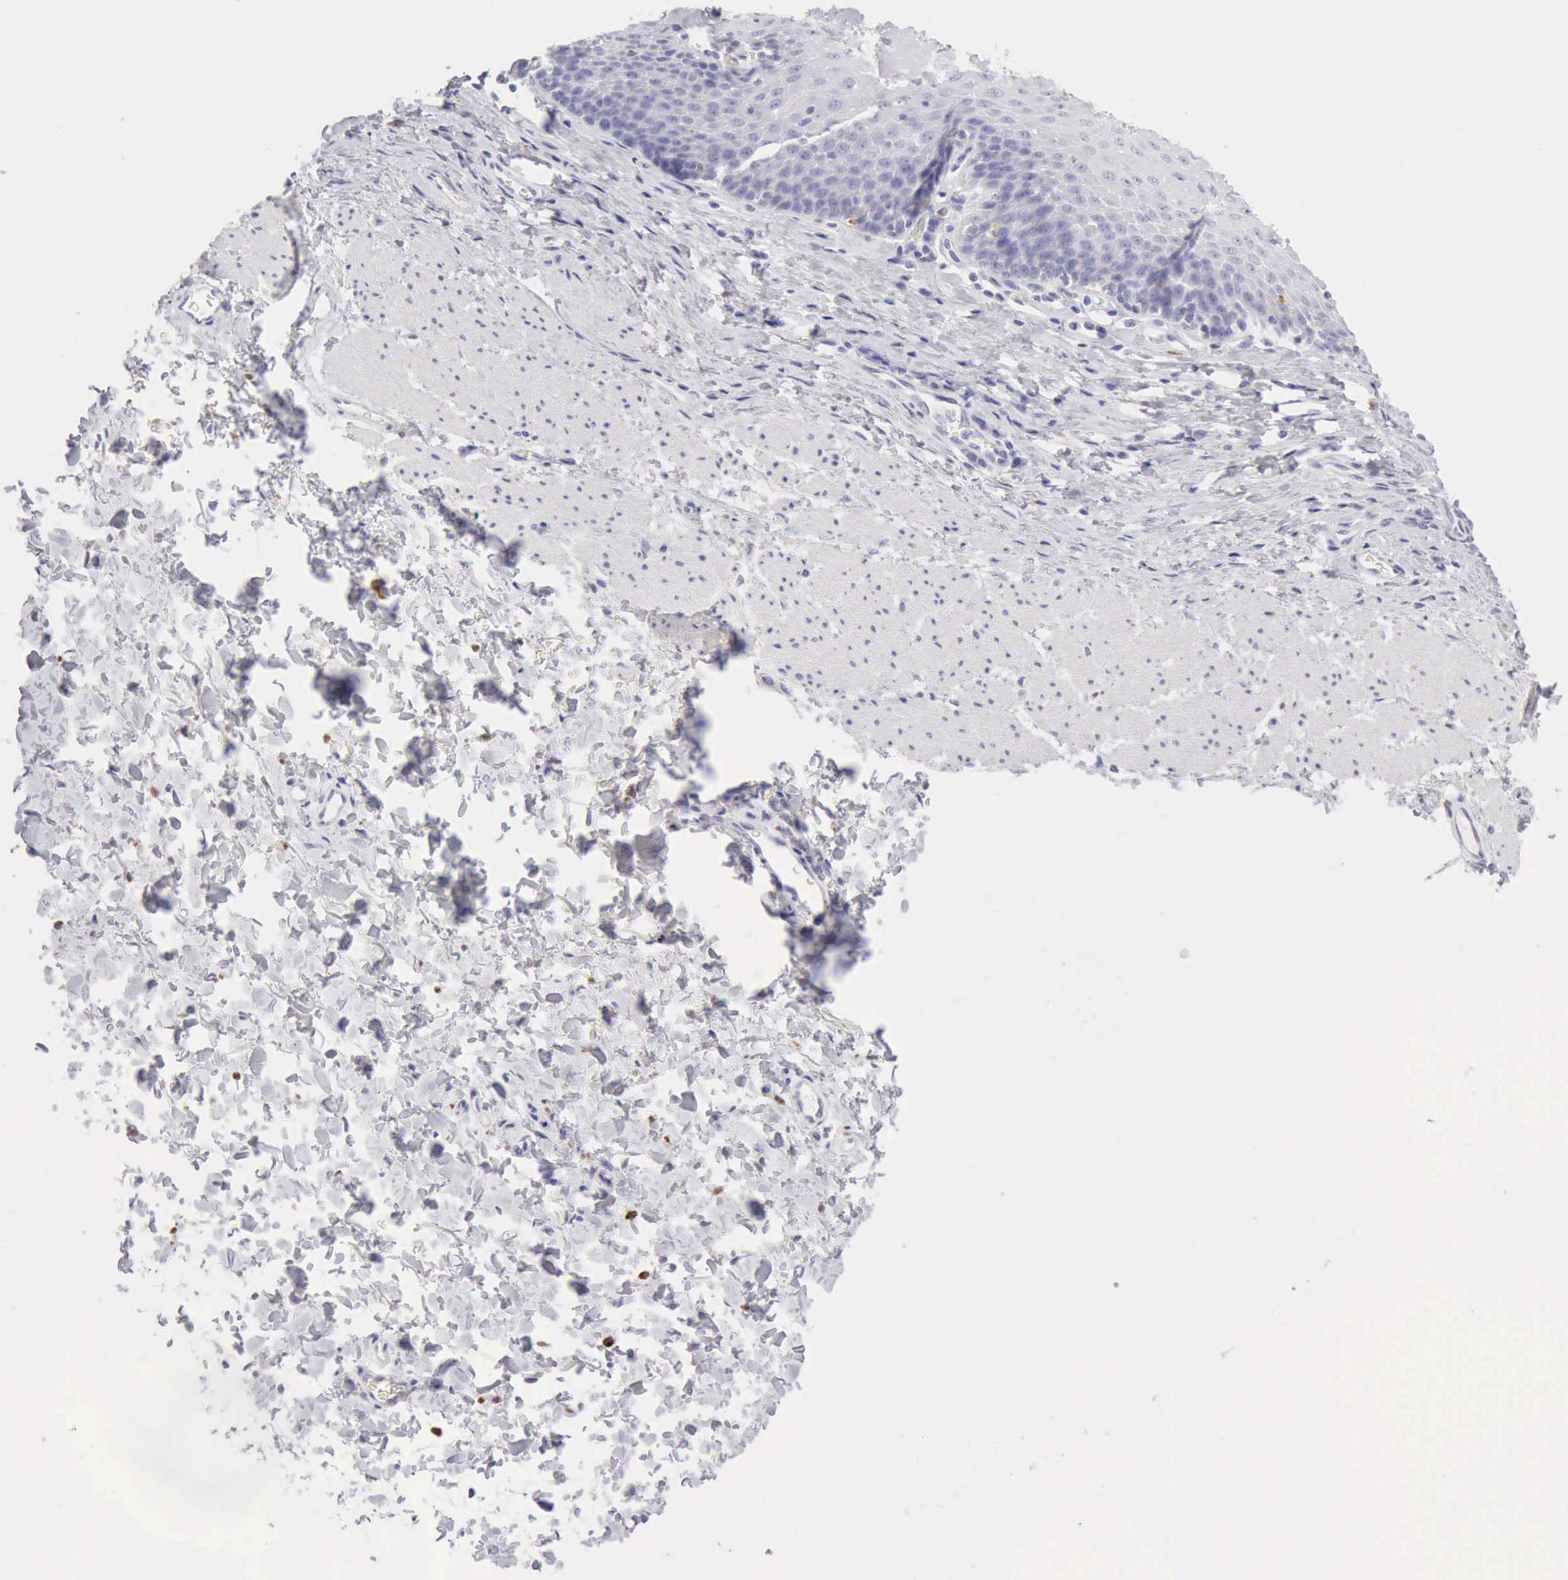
{"staining": {"intensity": "negative", "quantity": "none", "location": "none"}, "tissue": "esophagus", "cell_type": "Squamous epithelial cells", "image_type": "normal", "snomed": [{"axis": "morphology", "description": "Normal tissue, NOS"}, {"axis": "topography", "description": "Esophagus"}], "caption": "Unremarkable esophagus was stained to show a protein in brown. There is no significant positivity in squamous epithelial cells. (DAB (3,3'-diaminobenzidine) immunohistochemistry, high magnification).", "gene": "RNASE1", "patient": {"sex": "female", "age": 61}}